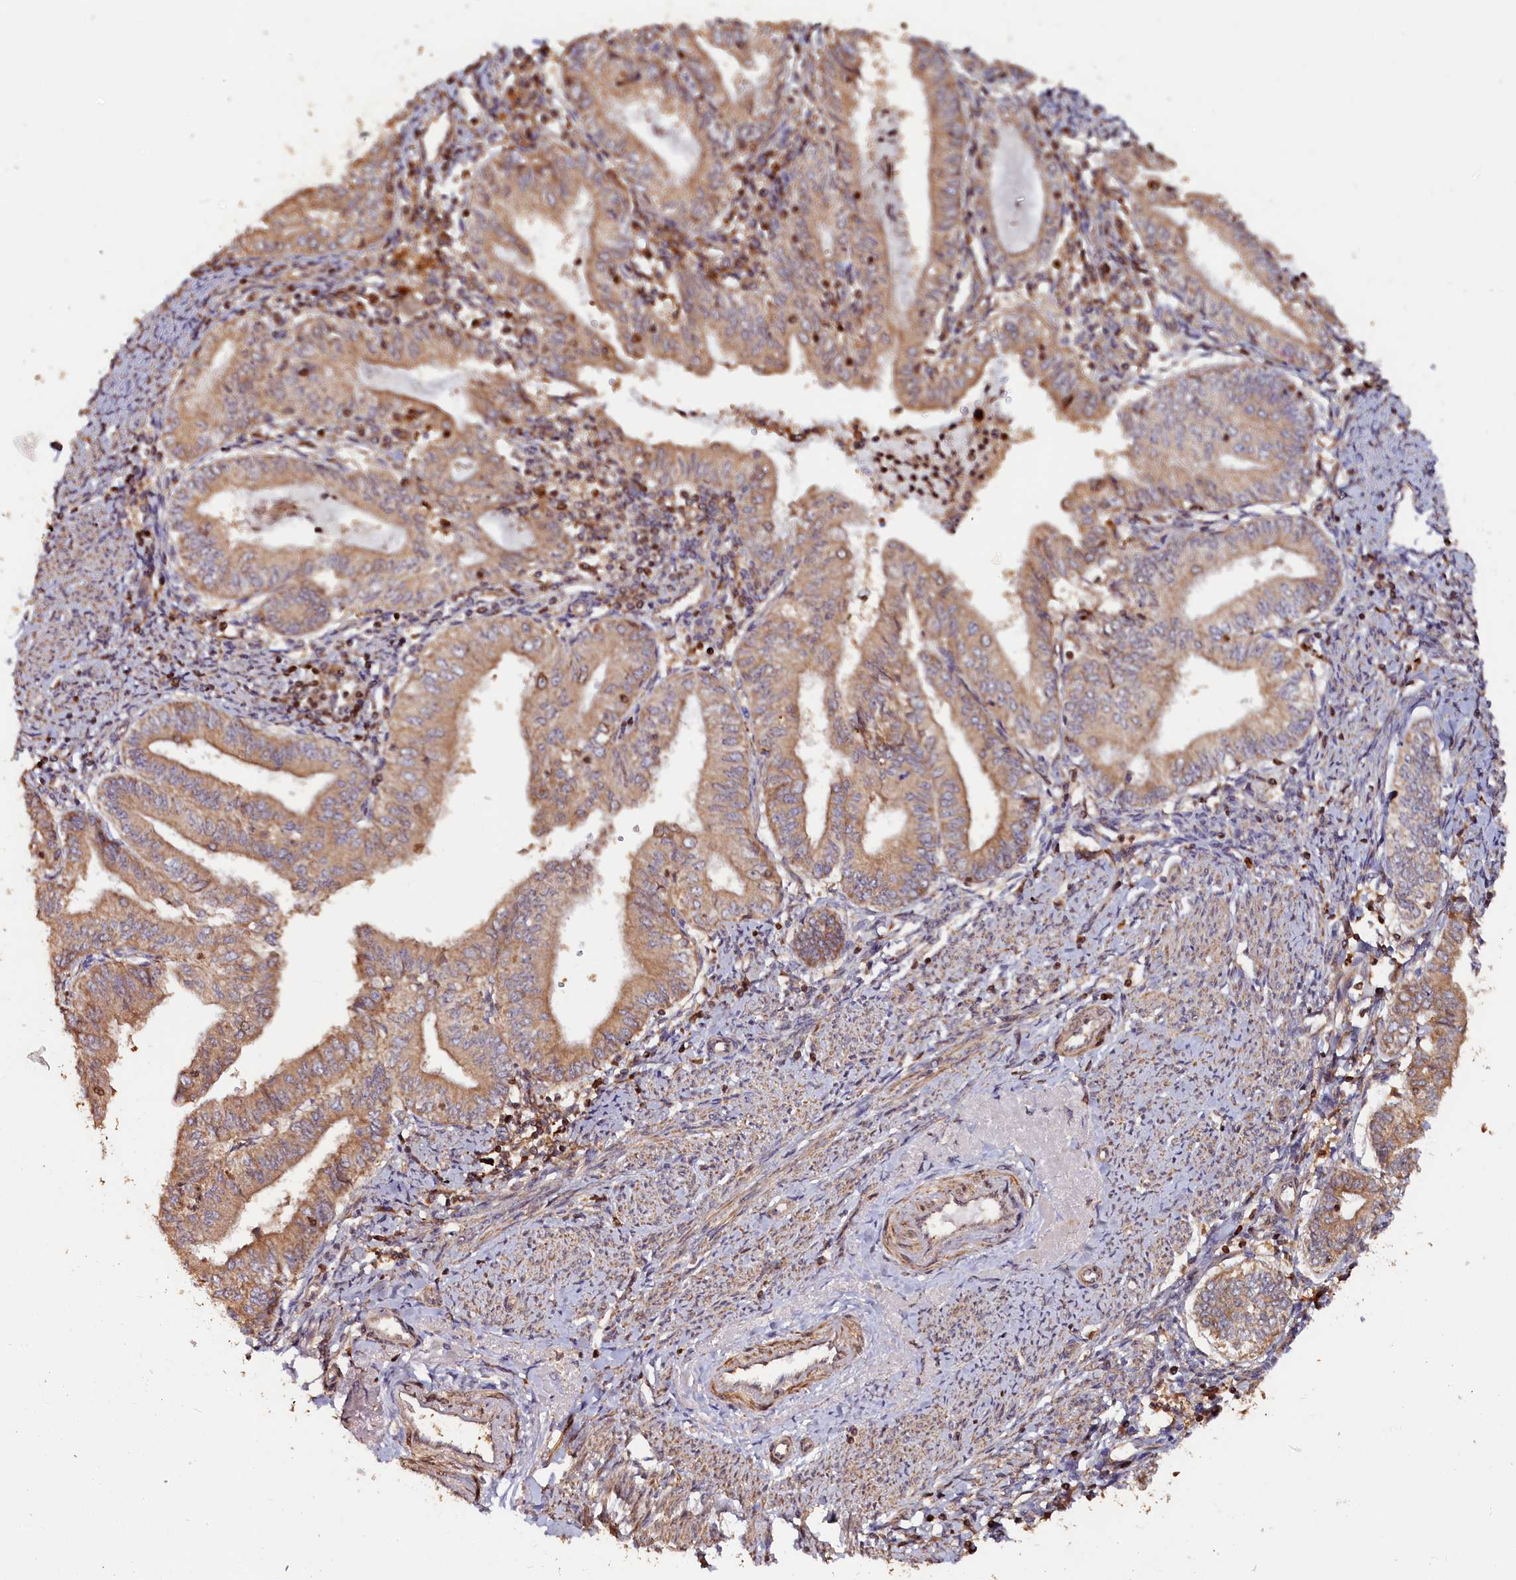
{"staining": {"intensity": "moderate", "quantity": ">75%", "location": "cytoplasmic/membranous"}, "tissue": "endometrial cancer", "cell_type": "Tumor cells", "image_type": "cancer", "snomed": [{"axis": "morphology", "description": "Adenocarcinoma, NOS"}, {"axis": "topography", "description": "Endometrium"}], "caption": "Approximately >75% of tumor cells in human endometrial adenocarcinoma exhibit moderate cytoplasmic/membranous protein positivity as visualized by brown immunohistochemical staining.", "gene": "HMOX2", "patient": {"sex": "female", "age": 66}}